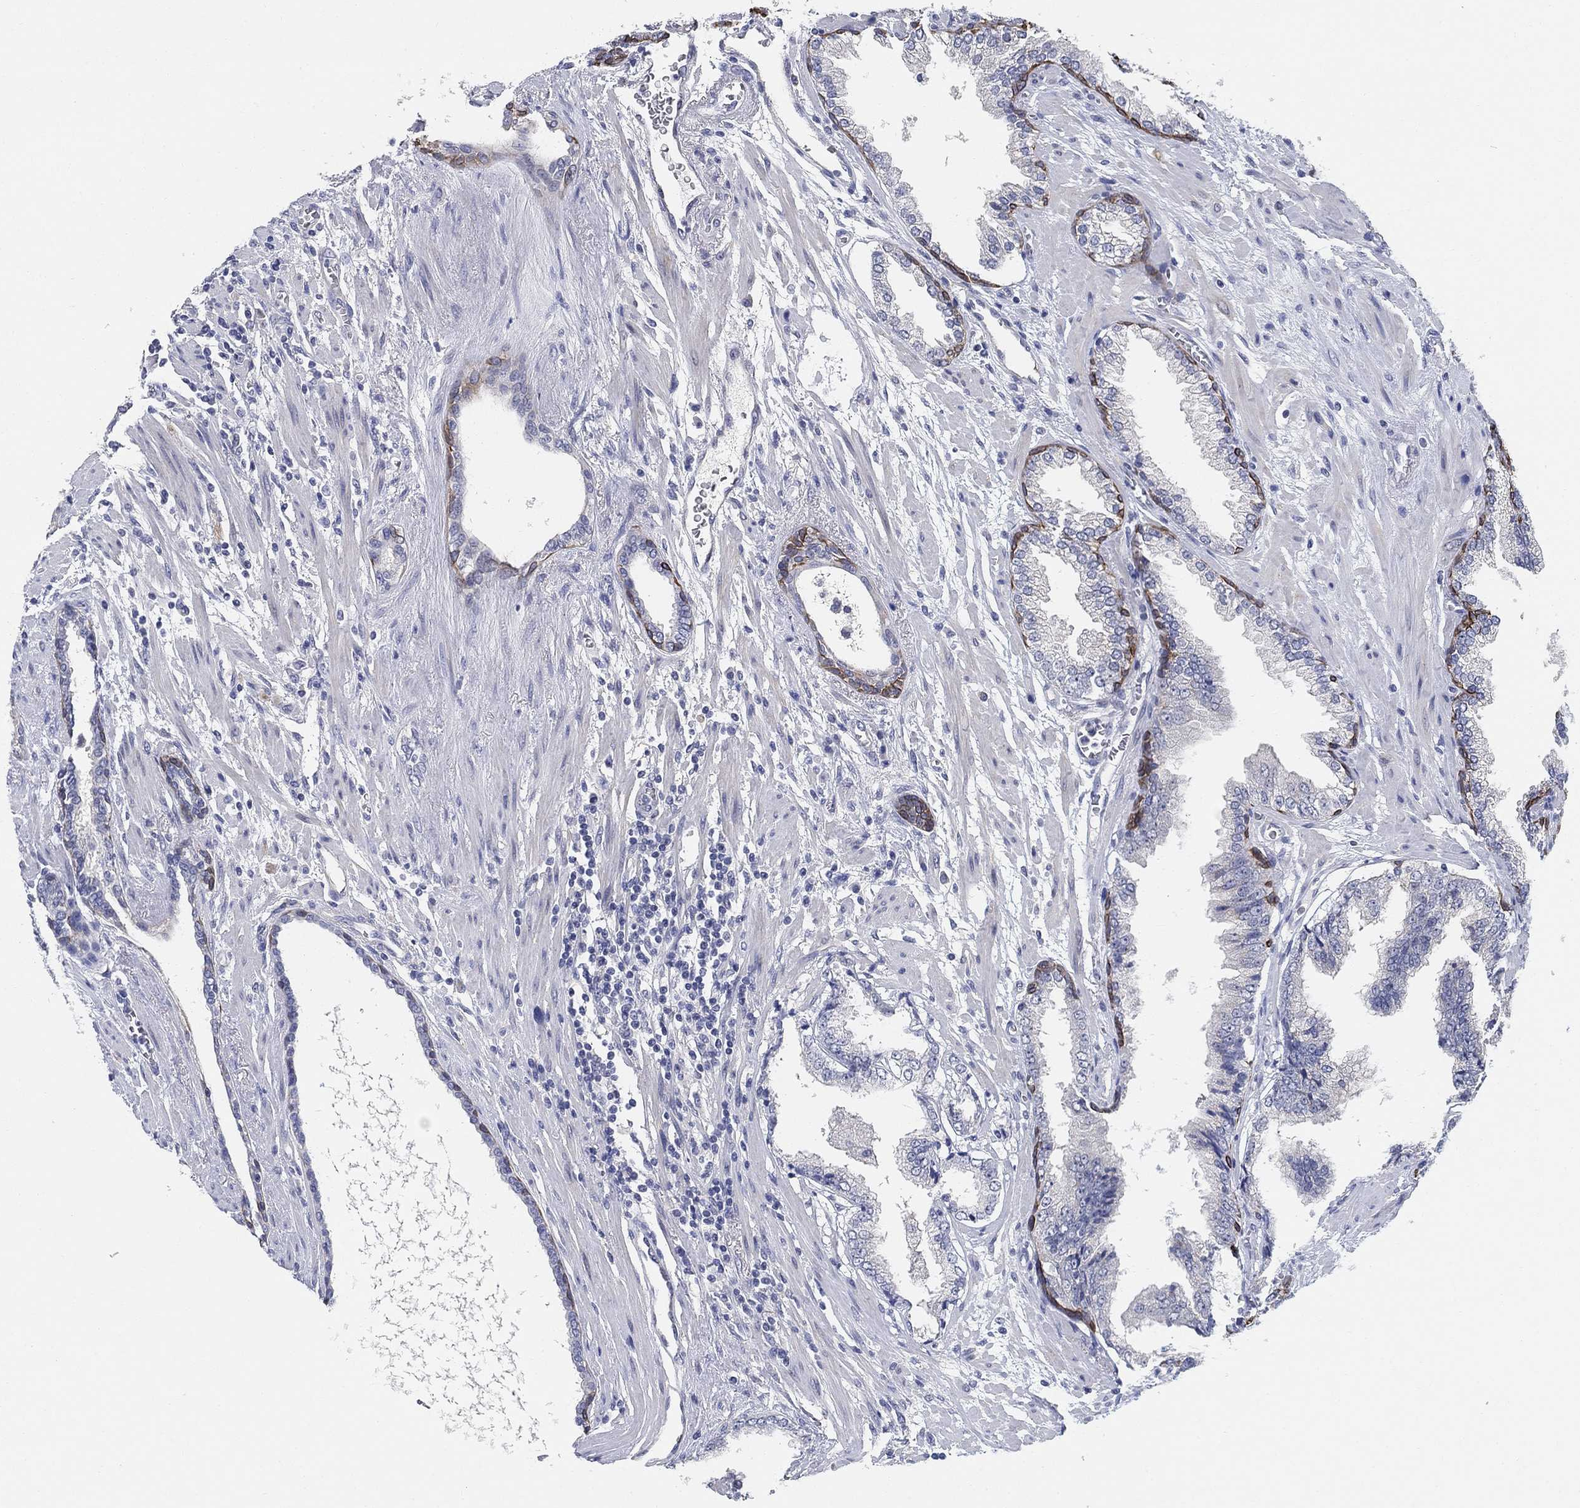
{"staining": {"intensity": "negative", "quantity": "none", "location": "none"}, "tissue": "prostate cancer", "cell_type": "Tumor cells", "image_type": "cancer", "snomed": [{"axis": "morphology", "description": "Adenocarcinoma, Low grade"}, {"axis": "topography", "description": "Prostate"}], "caption": "Micrograph shows no significant protein expression in tumor cells of prostate cancer.", "gene": "CLUL1", "patient": {"sex": "male", "age": 69}}